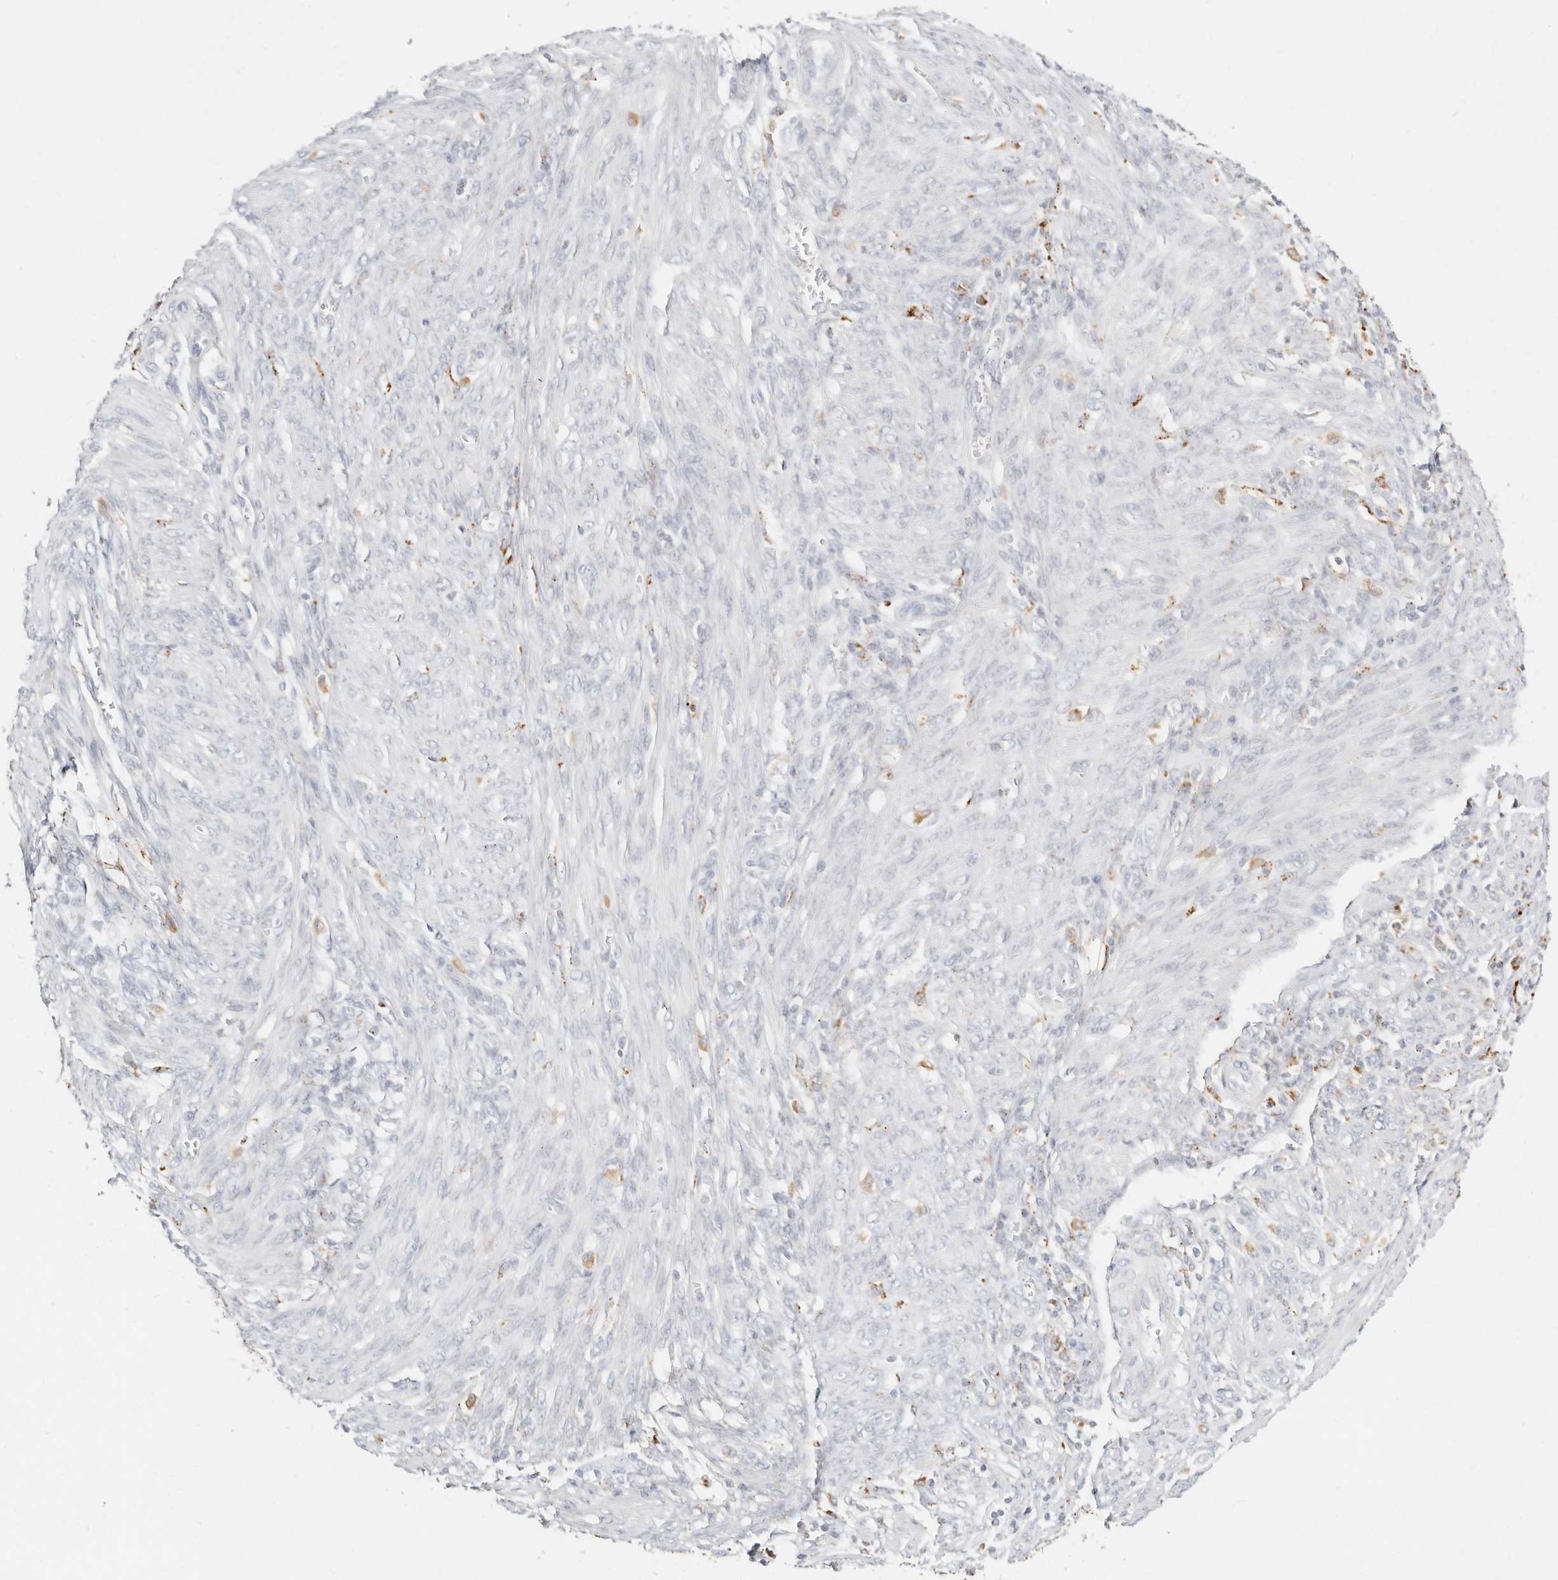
{"staining": {"intensity": "negative", "quantity": "none", "location": "none"}, "tissue": "endometrial cancer", "cell_type": "Tumor cells", "image_type": "cancer", "snomed": [{"axis": "morphology", "description": "Adenocarcinoma, NOS"}, {"axis": "topography", "description": "Endometrium"}], "caption": "IHC image of adenocarcinoma (endometrial) stained for a protein (brown), which reveals no positivity in tumor cells. (DAB immunohistochemistry (IHC), high magnification).", "gene": "RNASET2", "patient": {"sex": "female", "age": 51}}